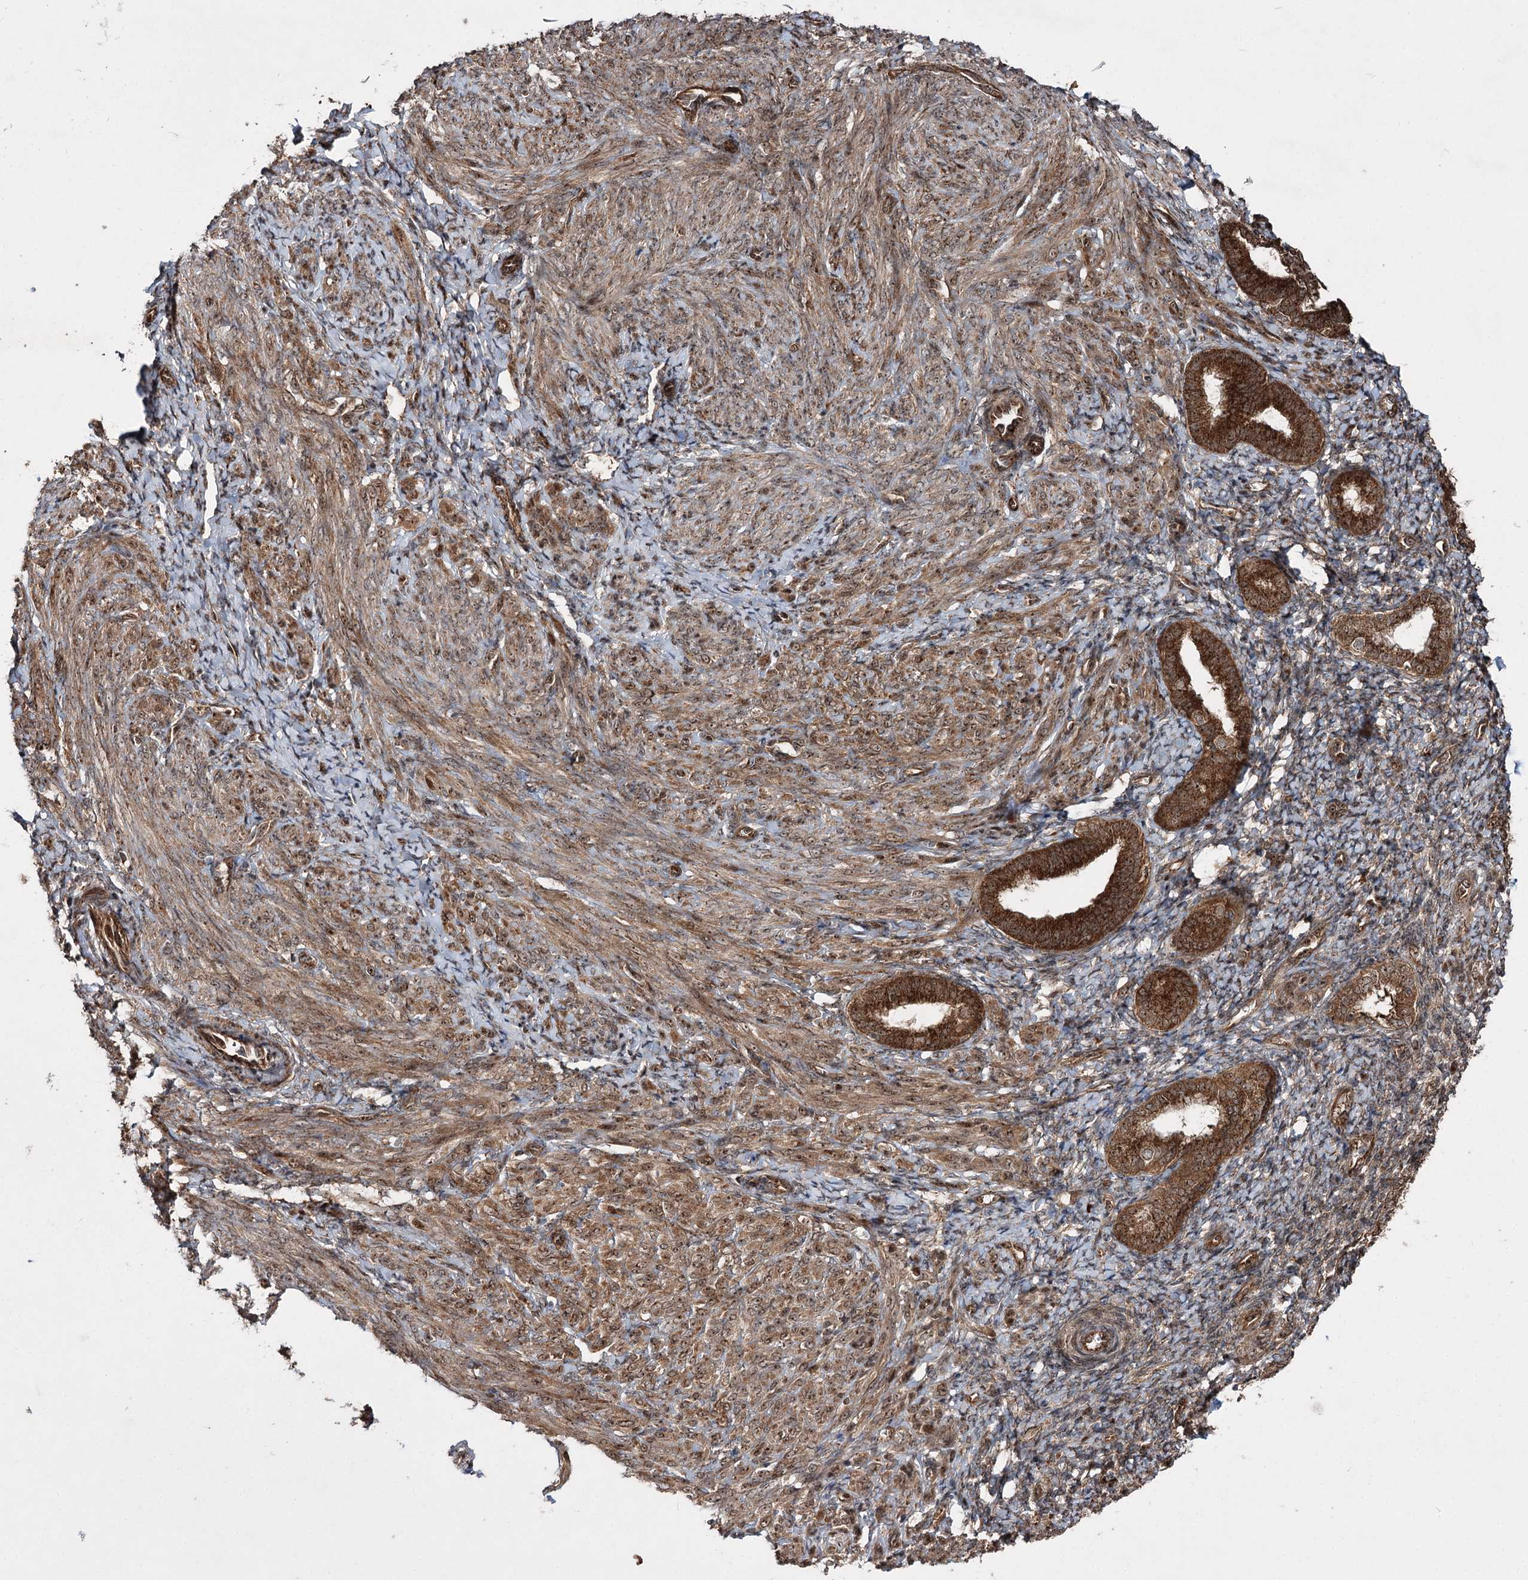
{"staining": {"intensity": "moderate", "quantity": "<25%", "location": "cytoplasmic/membranous,nuclear"}, "tissue": "endometrium", "cell_type": "Cells in endometrial stroma", "image_type": "normal", "snomed": [{"axis": "morphology", "description": "Normal tissue, NOS"}, {"axis": "topography", "description": "Endometrium"}], "caption": "IHC staining of normal endometrium, which reveals low levels of moderate cytoplasmic/membranous,nuclear staining in approximately <25% of cells in endometrial stroma indicating moderate cytoplasmic/membranous,nuclear protein positivity. The staining was performed using DAB (3,3'-diaminobenzidine) (brown) for protein detection and nuclei were counterstained in hematoxylin (blue).", "gene": "SERINC5", "patient": {"sex": "female", "age": 72}}